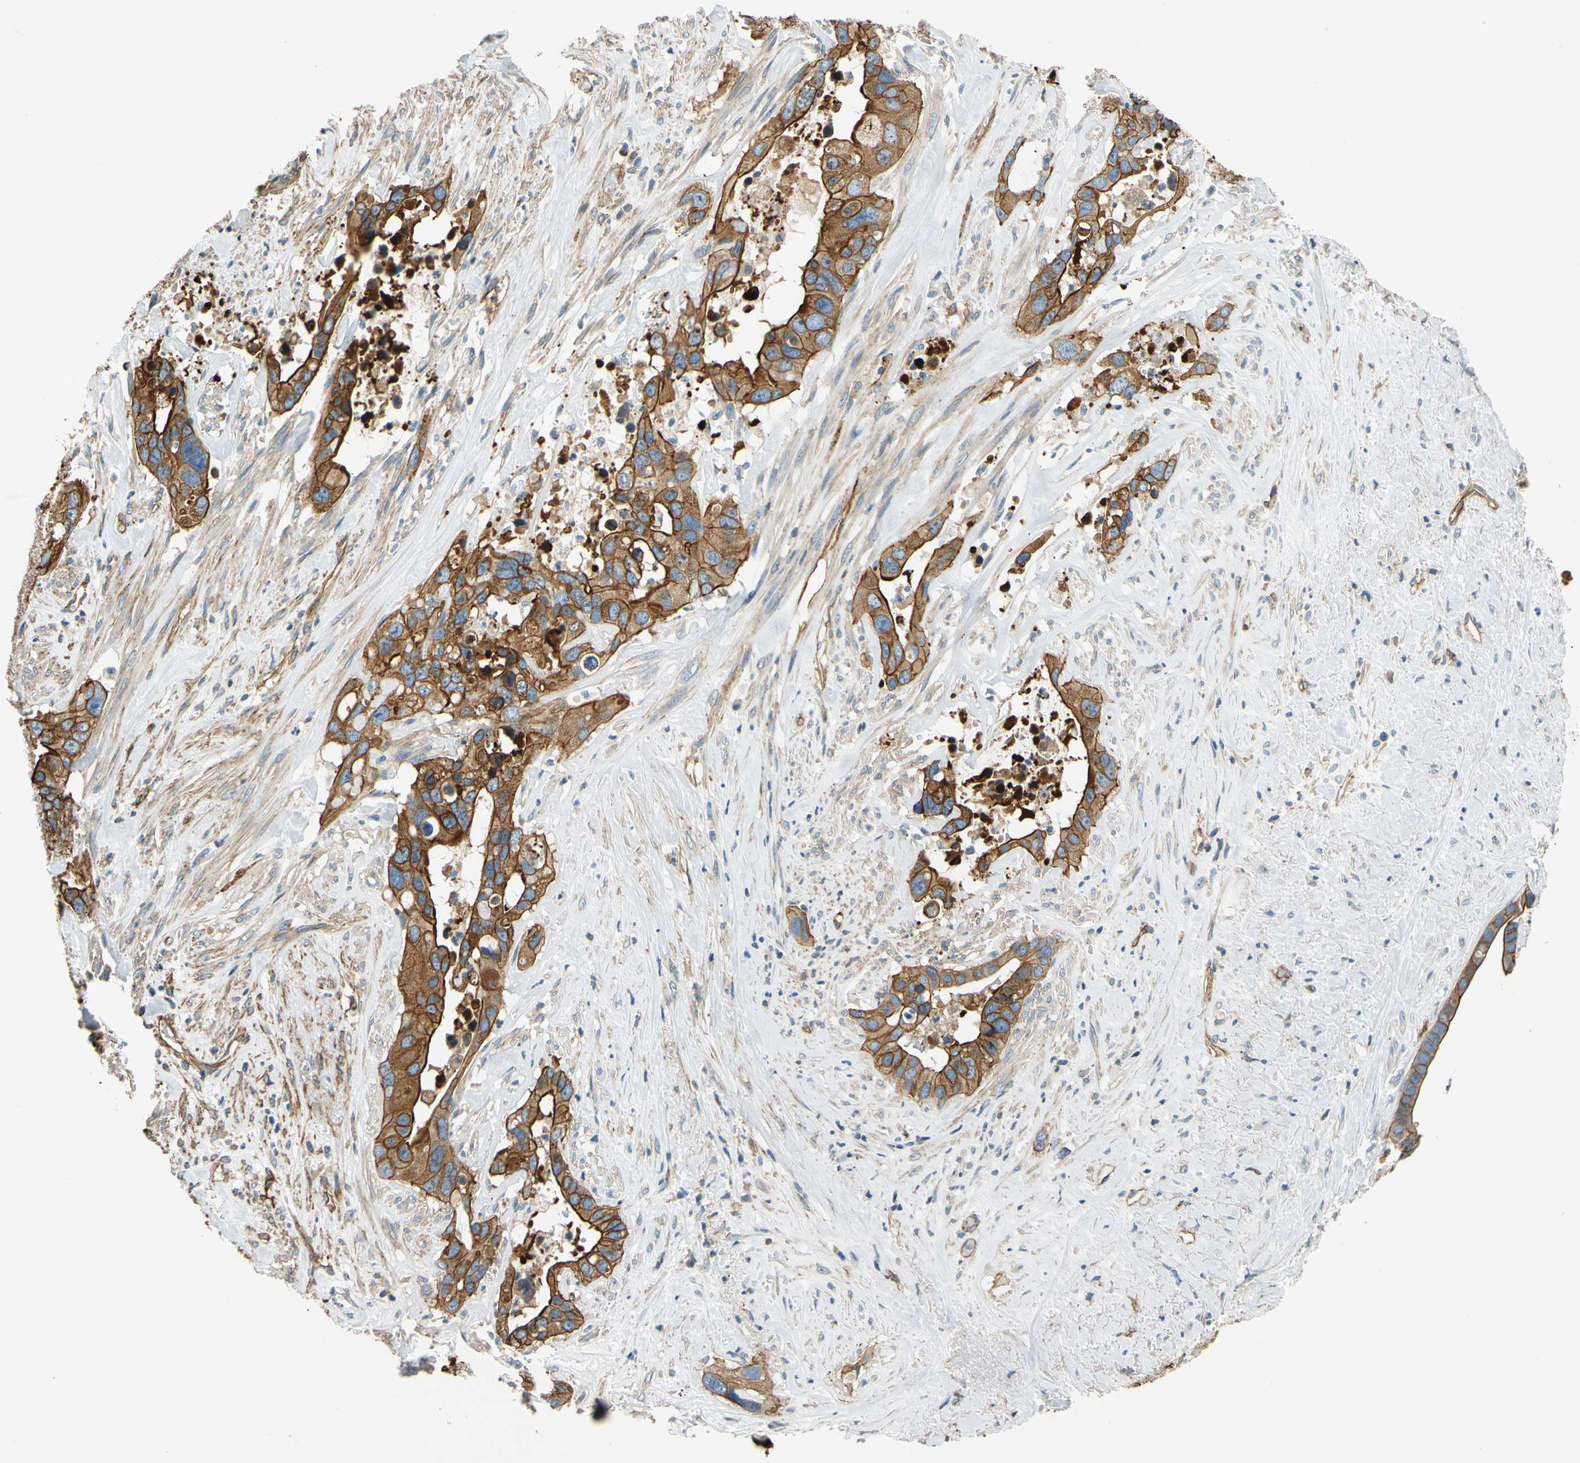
{"staining": {"intensity": "strong", "quantity": ">75%", "location": "cytoplasmic/membranous"}, "tissue": "liver cancer", "cell_type": "Tumor cells", "image_type": "cancer", "snomed": [{"axis": "morphology", "description": "Cholangiocarcinoma"}, {"axis": "topography", "description": "Liver"}], "caption": "Strong cytoplasmic/membranous staining is appreciated in about >75% of tumor cells in liver cancer (cholangiocarcinoma).", "gene": "SPTAN1", "patient": {"sex": "female", "age": 65}}